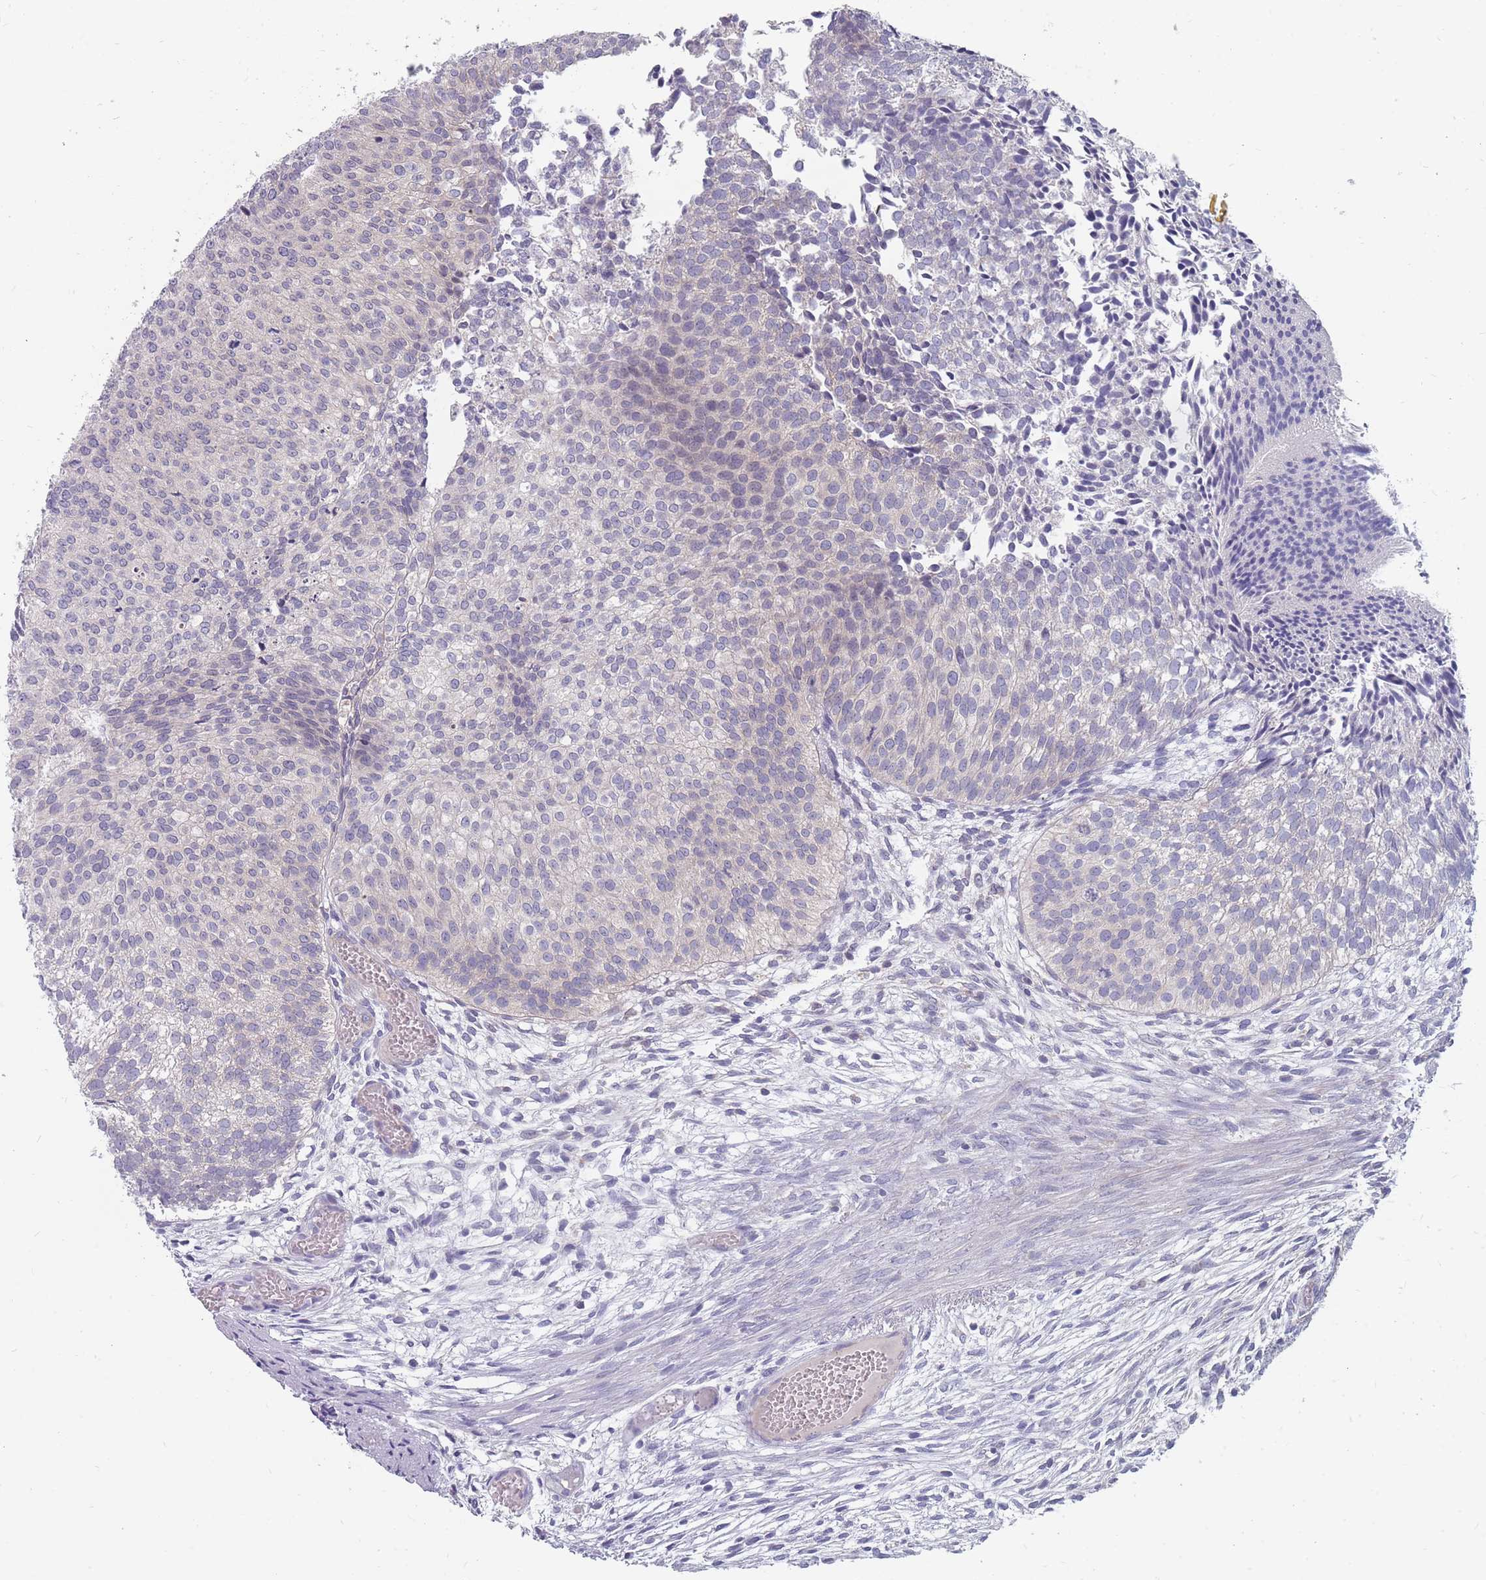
{"staining": {"intensity": "negative", "quantity": "none", "location": "none"}, "tissue": "urothelial cancer", "cell_type": "Tumor cells", "image_type": "cancer", "snomed": [{"axis": "morphology", "description": "Urothelial carcinoma, Low grade"}, {"axis": "topography", "description": "Urinary bladder"}], "caption": "Tumor cells are negative for brown protein staining in urothelial carcinoma (low-grade).", "gene": "CMTR2", "patient": {"sex": "male", "age": 84}}